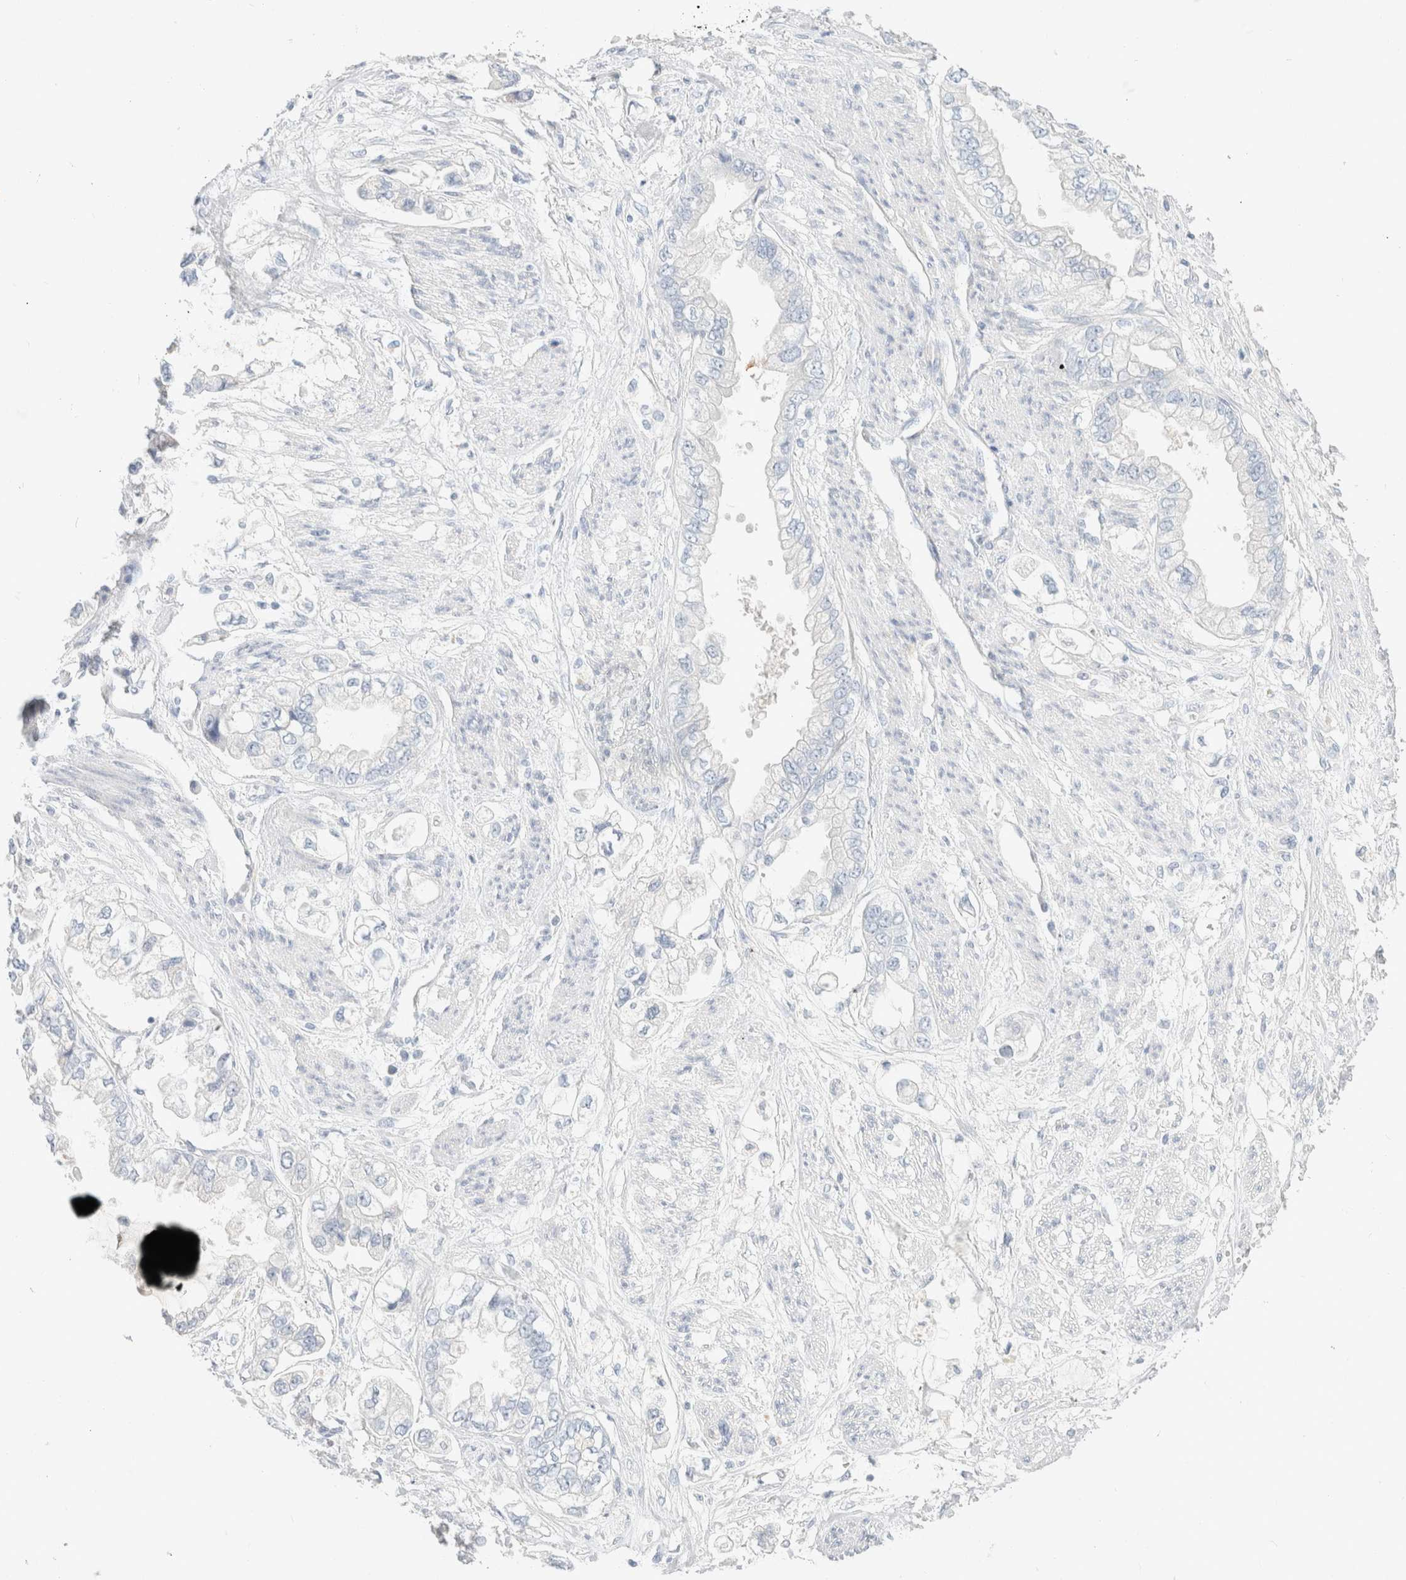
{"staining": {"intensity": "negative", "quantity": "none", "location": "none"}, "tissue": "stomach cancer", "cell_type": "Tumor cells", "image_type": "cancer", "snomed": [{"axis": "morphology", "description": "Adenocarcinoma, NOS"}, {"axis": "topography", "description": "Stomach"}], "caption": "A micrograph of human adenocarcinoma (stomach) is negative for staining in tumor cells.", "gene": "CPQ", "patient": {"sex": "male", "age": 62}}